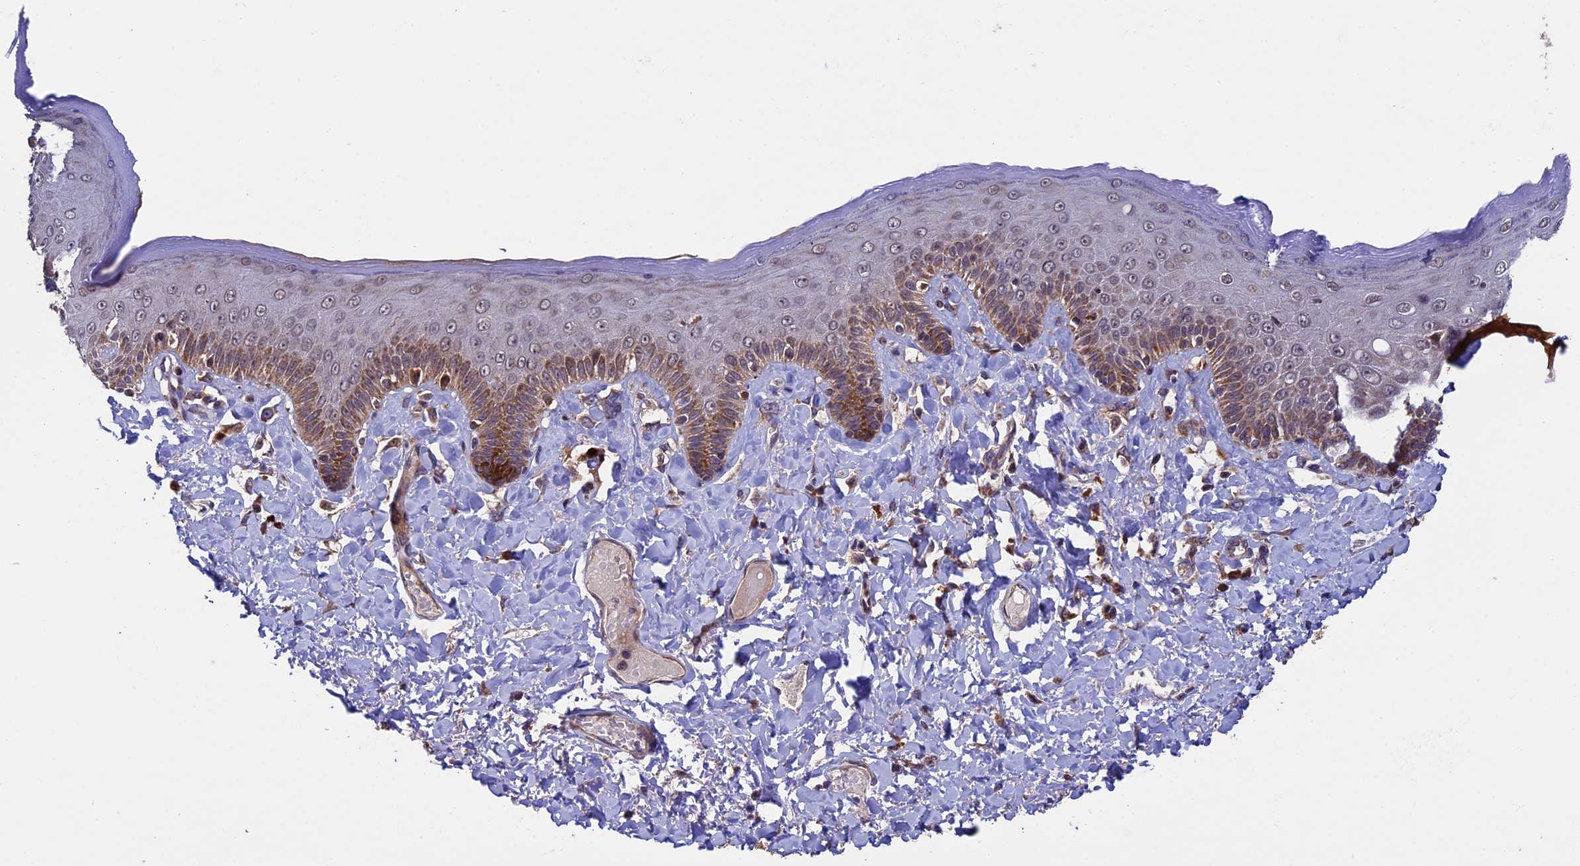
{"staining": {"intensity": "moderate", "quantity": "25%-75%", "location": "cytoplasmic/membranous,nuclear"}, "tissue": "skin", "cell_type": "Epidermal cells", "image_type": "normal", "snomed": [{"axis": "morphology", "description": "Normal tissue, NOS"}, {"axis": "topography", "description": "Anal"}], "caption": "Moderate cytoplasmic/membranous,nuclear positivity for a protein is seen in about 25%-75% of epidermal cells of benign skin using immunohistochemistry.", "gene": "RNF17", "patient": {"sex": "male", "age": 69}}